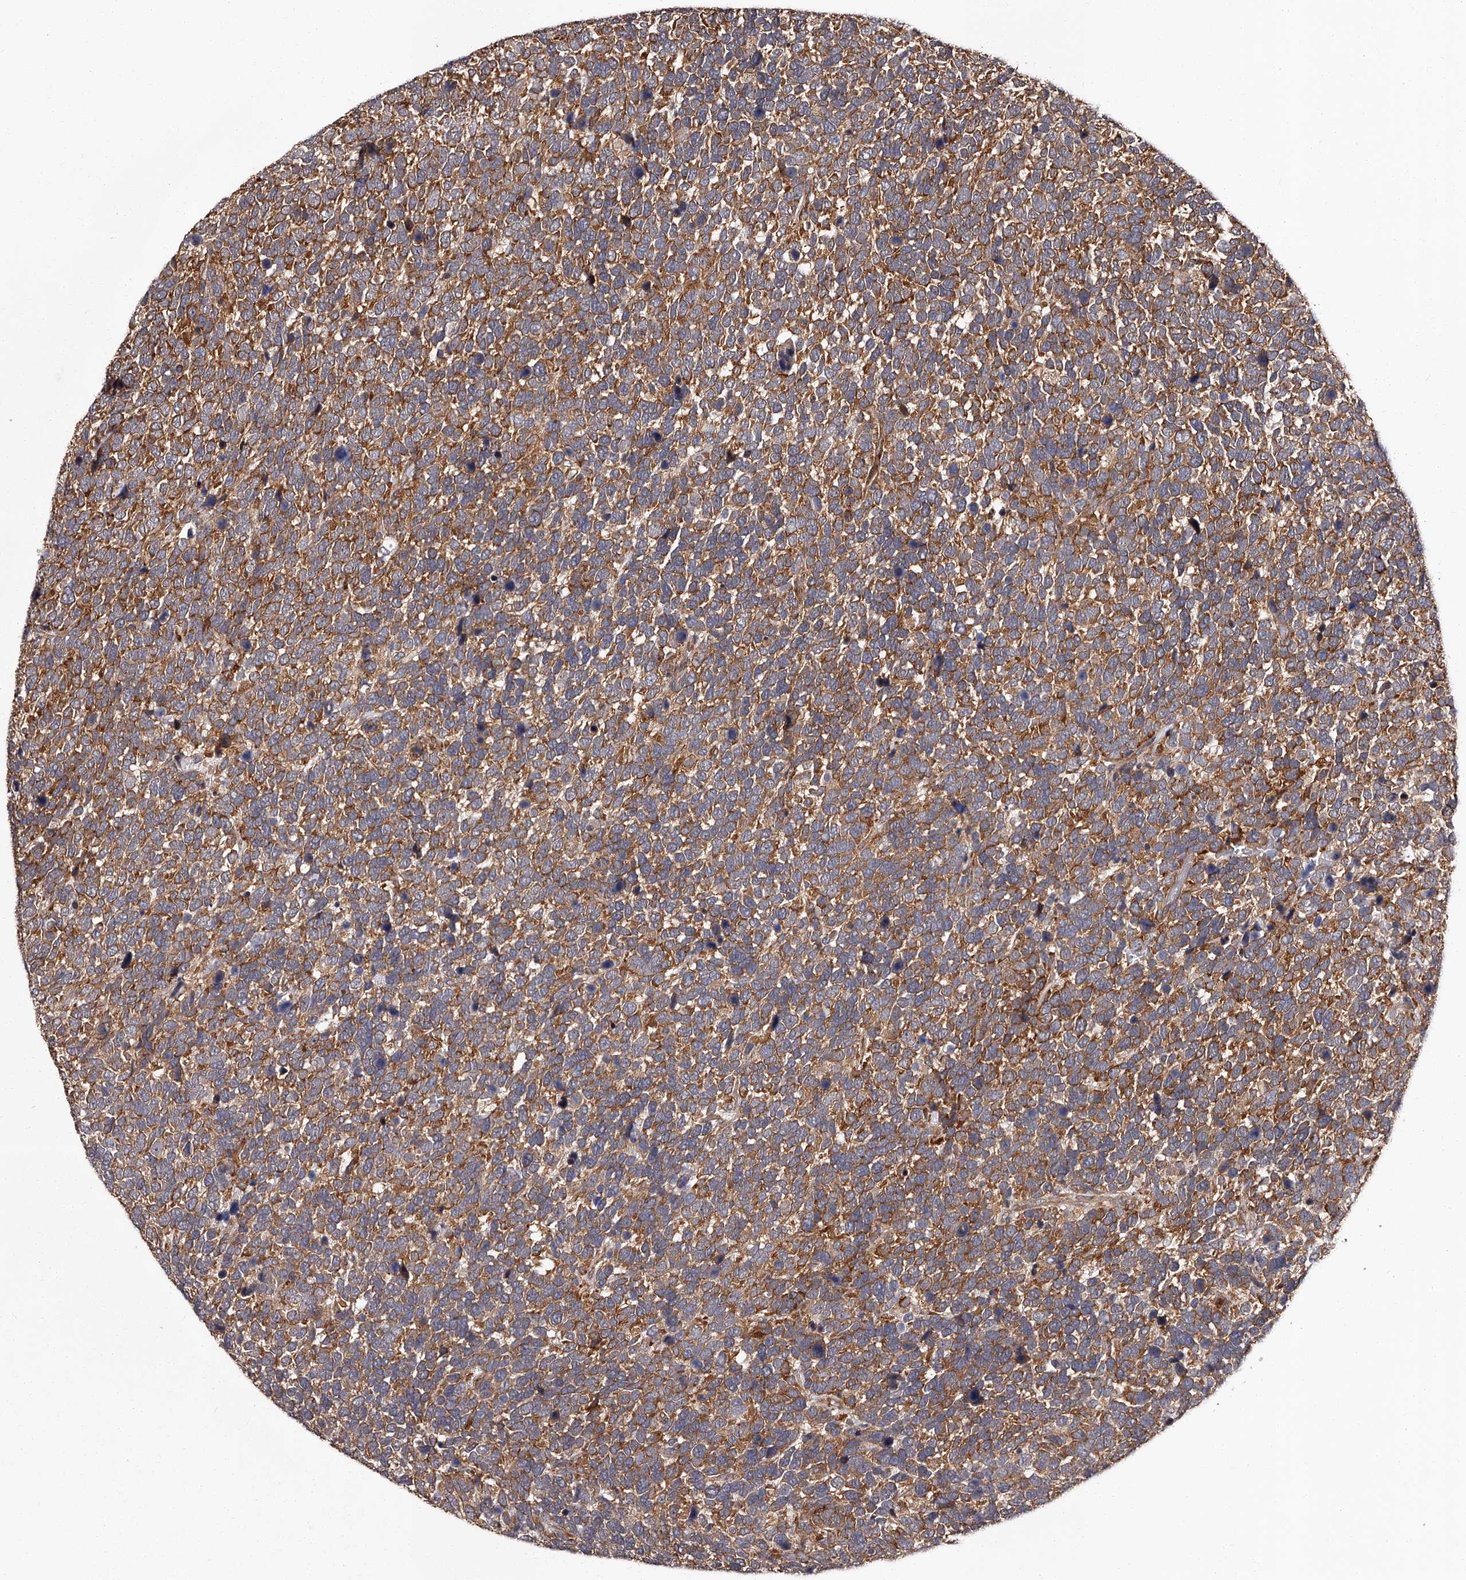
{"staining": {"intensity": "moderate", "quantity": ">75%", "location": "cytoplasmic/membranous"}, "tissue": "urothelial cancer", "cell_type": "Tumor cells", "image_type": "cancer", "snomed": [{"axis": "morphology", "description": "Urothelial carcinoma, High grade"}, {"axis": "topography", "description": "Urinary bladder"}], "caption": "Immunohistochemistry (IHC) (DAB) staining of human urothelial cancer reveals moderate cytoplasmic/membranous protein positivity in approximately >75% of tumor cells.", "gene": "RSC1A1", "patient": {"sex": "female", "age": 82}}